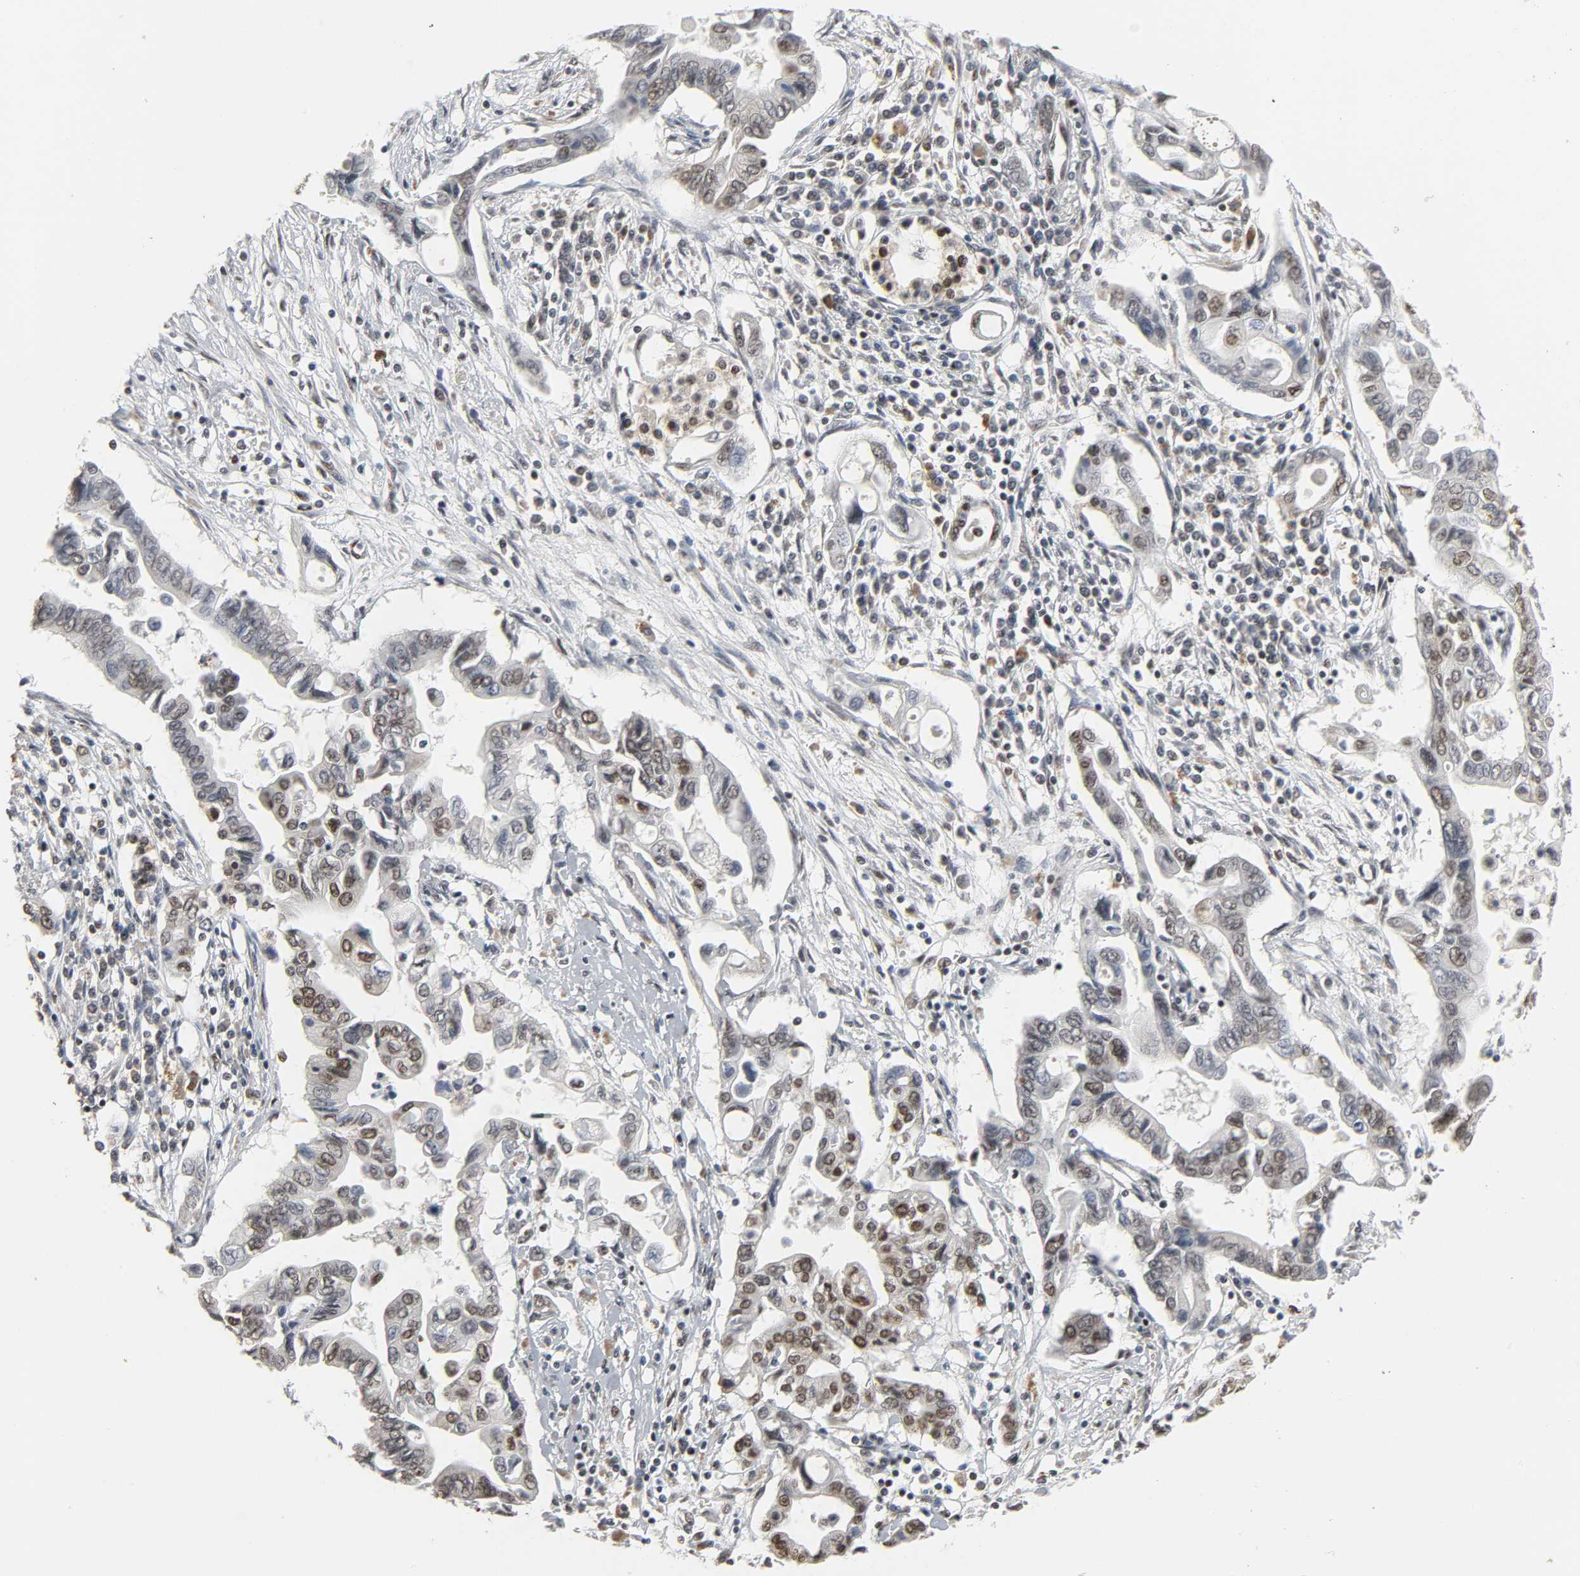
{"staining": {"intensity": "weak", "quantity": "25%-75%", "location": "nuclear"}, "tissue": "pancreatic cancer", "cell_type": "Tumor cells", "image_type": "cancer", "snomed": [{"axis": "morphology", "description": "Adenocarcinoma, NOS"}, {"axis": "topography", "description": "Pancreas"}], "caption": "The histopathology image displays immunohistochemical staining of pancreatic cancer (adenocarcinoma). There is weak nuclear positivity is appreciated in about 25%-75% of tumor cells.", "gene": "DAZAP1", "patient": {"sex": "female", "age": 57}}